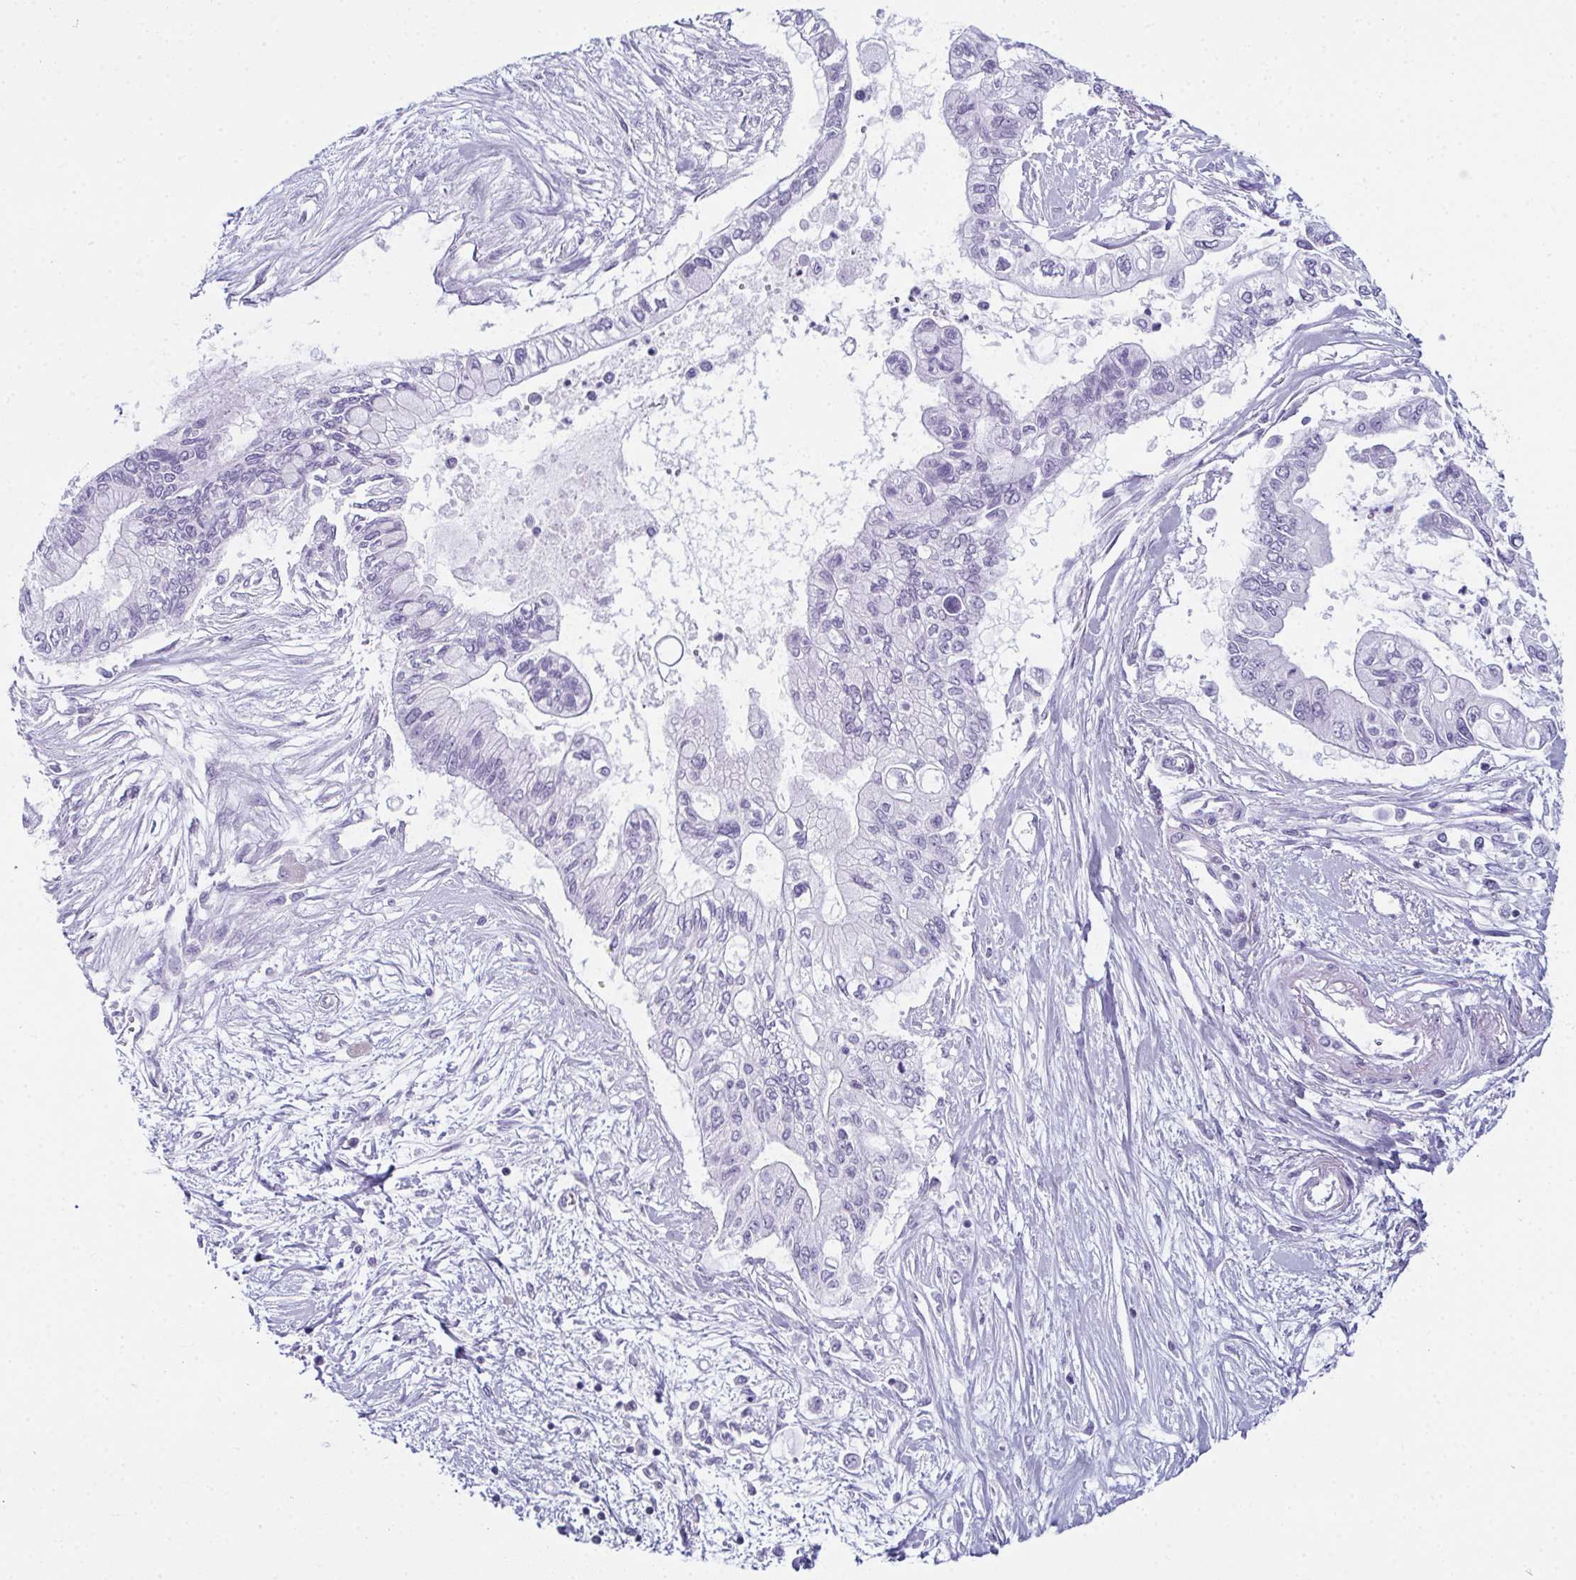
{"staining": {"intensity": "negative", "quantity": "none", "location": "none"}, "tissue": "pancreatic cancer", "cell_type": "Tumor cells", "image_type": "cancer", "snomed": [{"axis": "morphology", "description": "Adenocarcinoma, NOS"}, {"axis": "topography", "description": "Pancreas"}], "caption": "Tumor cells are negative for protein expression in human adenocarcinoma (pancreatic).", "gene": "ENKUR", "patient": {"sex": "female", "age": 77}}